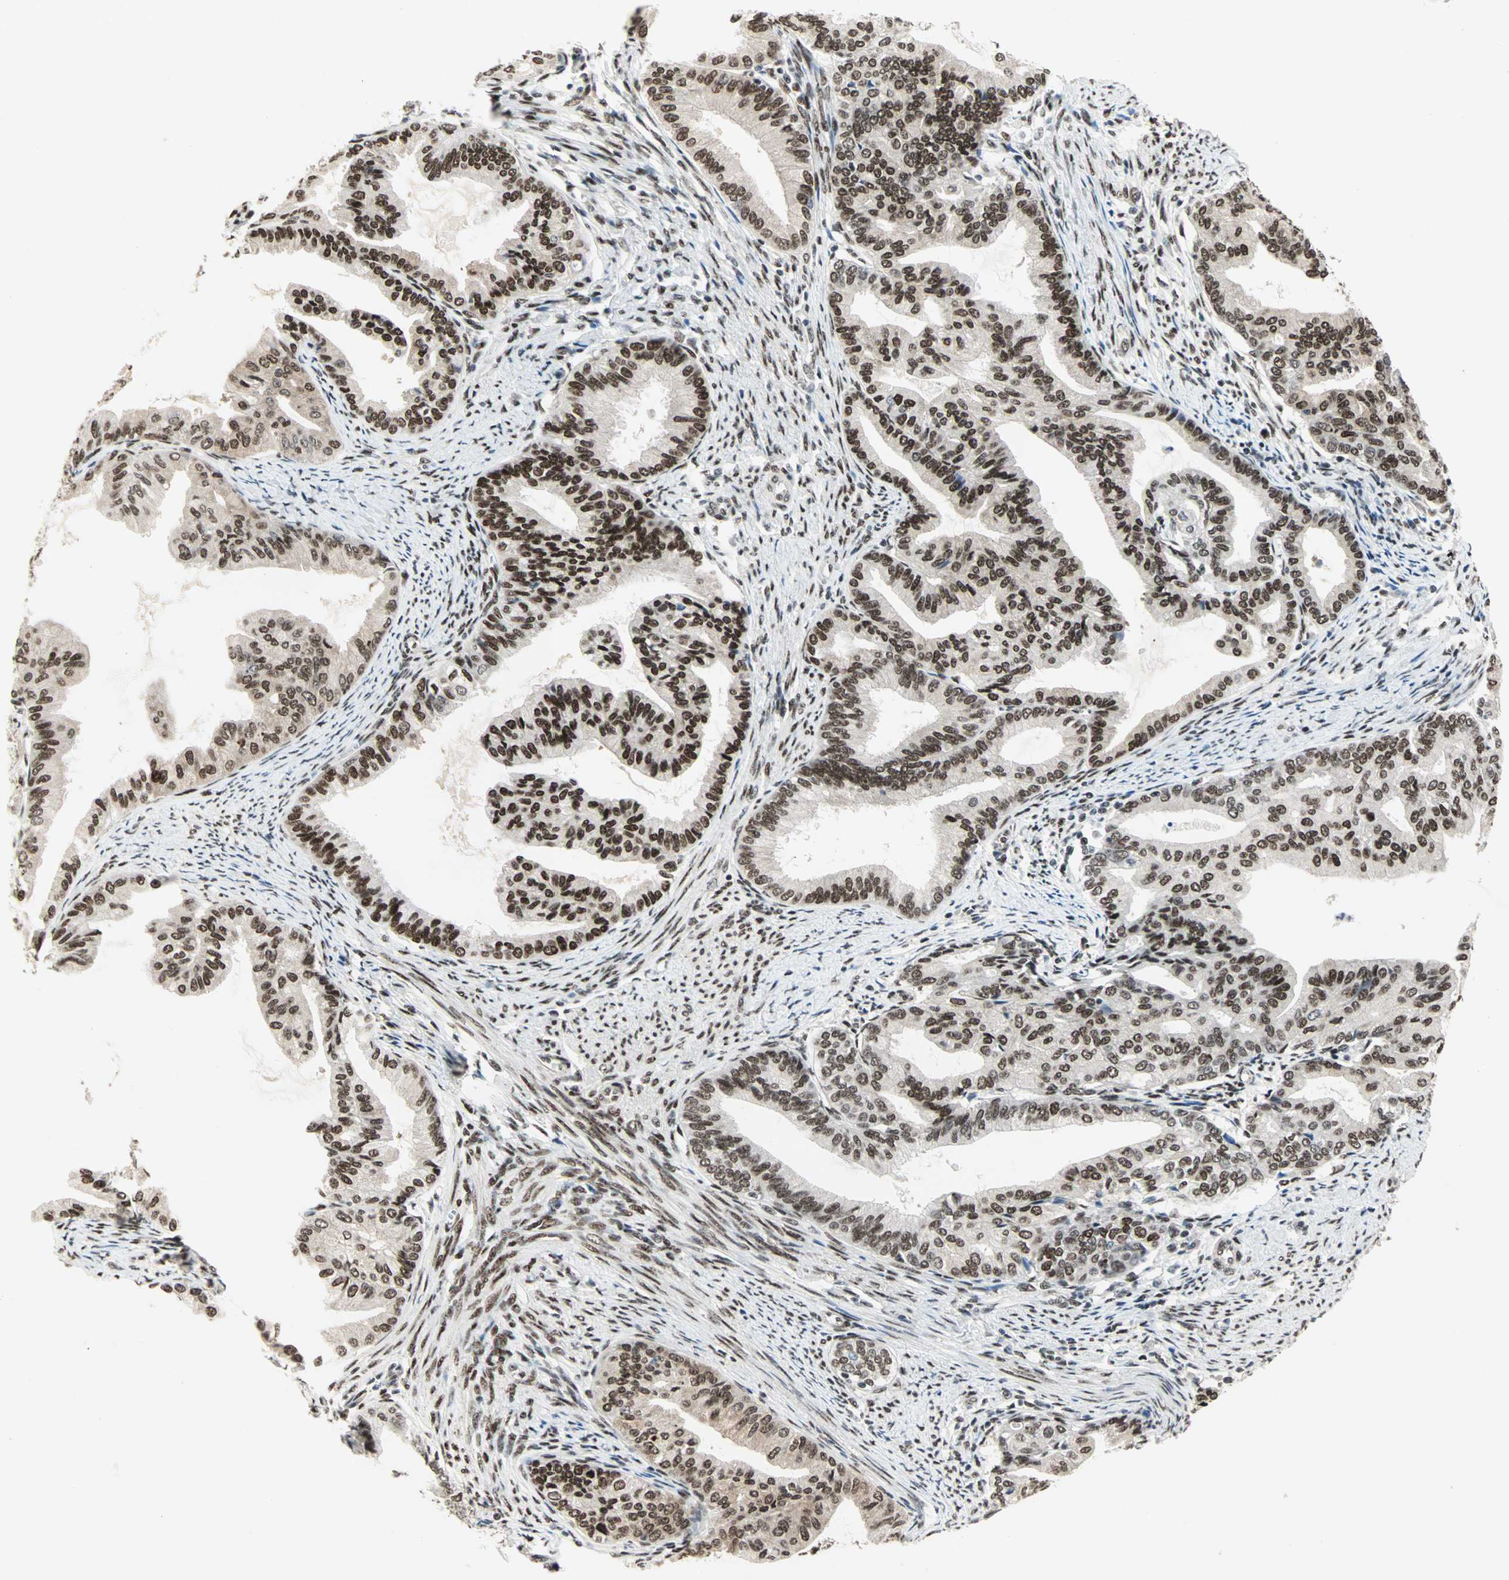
{"staining": {"intensity": "strong", "quantity": ">75%", "location": "nuclear"}, "tissue": "endometrial cancer", "cell_type": "Tumor cells", "image_type": "cancer", "snomed": [{"axis": "morphology", "description": "Adenocarcinoma, NOS"}, {"axis": "topography", "description": "Endometrium"}], "caption": "Immunohistochemical staining of human adenocarcinoma (endometrial) displays high levels of strong nuclear protein staining in about >75% of tumor cells. (DAB (3,3'-diaminobenzidine) IHC, brown staining for protein, blue staining for nuclei).", "gene": "BLM", "patient": {"sex": "female", "age": 86}}